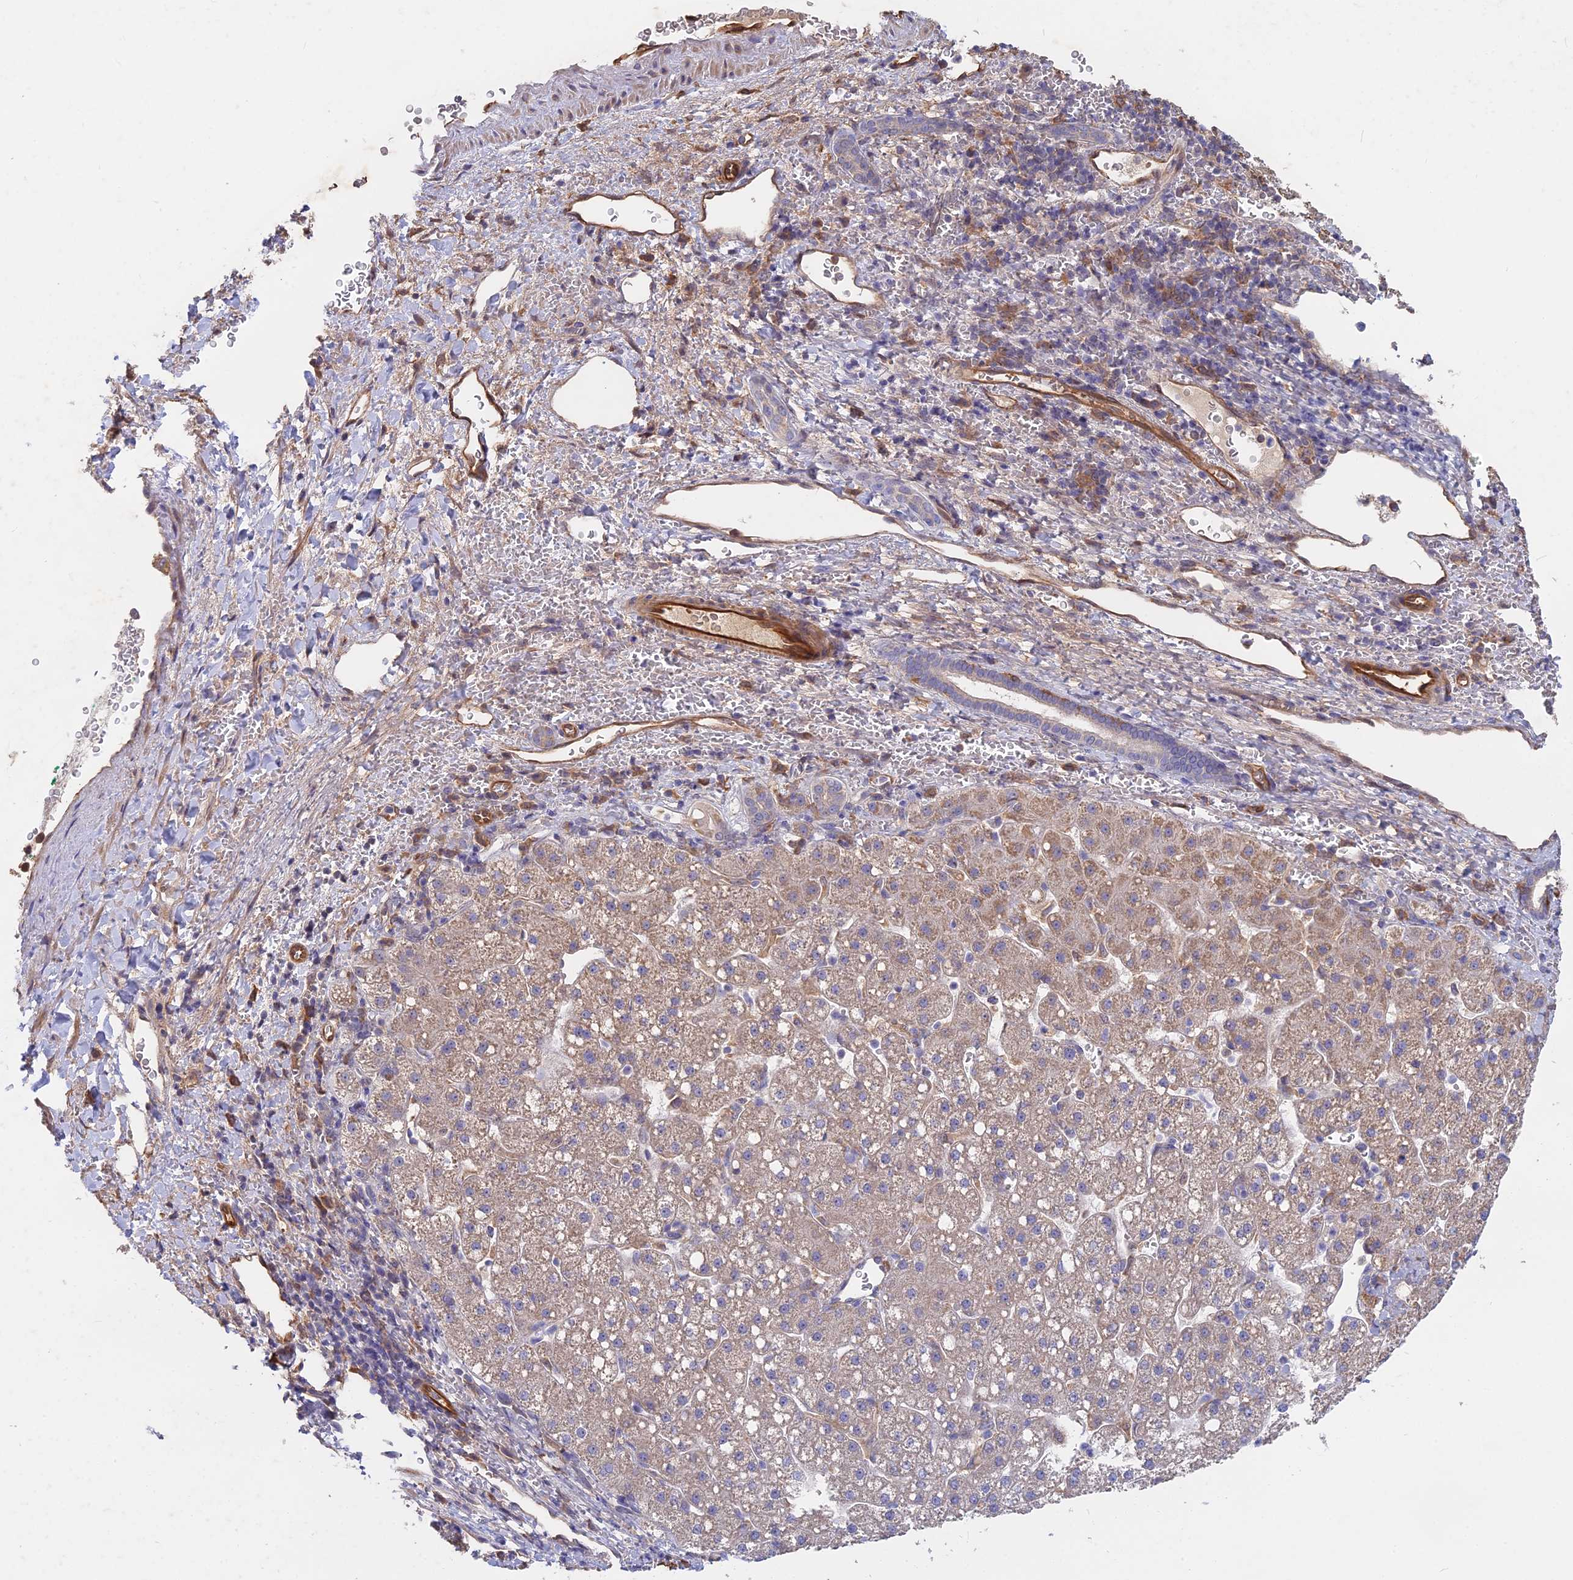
{"staining": {"intensity": "moderate", "quantity": "<25%", "location": "cytoplasmic/membranous"}, "tissue": "liver cancer", "cell_type": "Tumor cells", "image_type": "cancer", "snomed": [{"axis": "morphology", "description": "Carcinoma, Hepatocellular, NOS"}, {"axis": "topography", "description": "Liver"}], "caption": "Brown immunohistochemical staining in human liver cancer (hepatocellular carcinoma) exhibits moderate cytoplasmic/membranous positivity in approximately <25% of tumor cells.", "gene": "SAC3D1", "patient": {"sex": "male", "age": 57}}